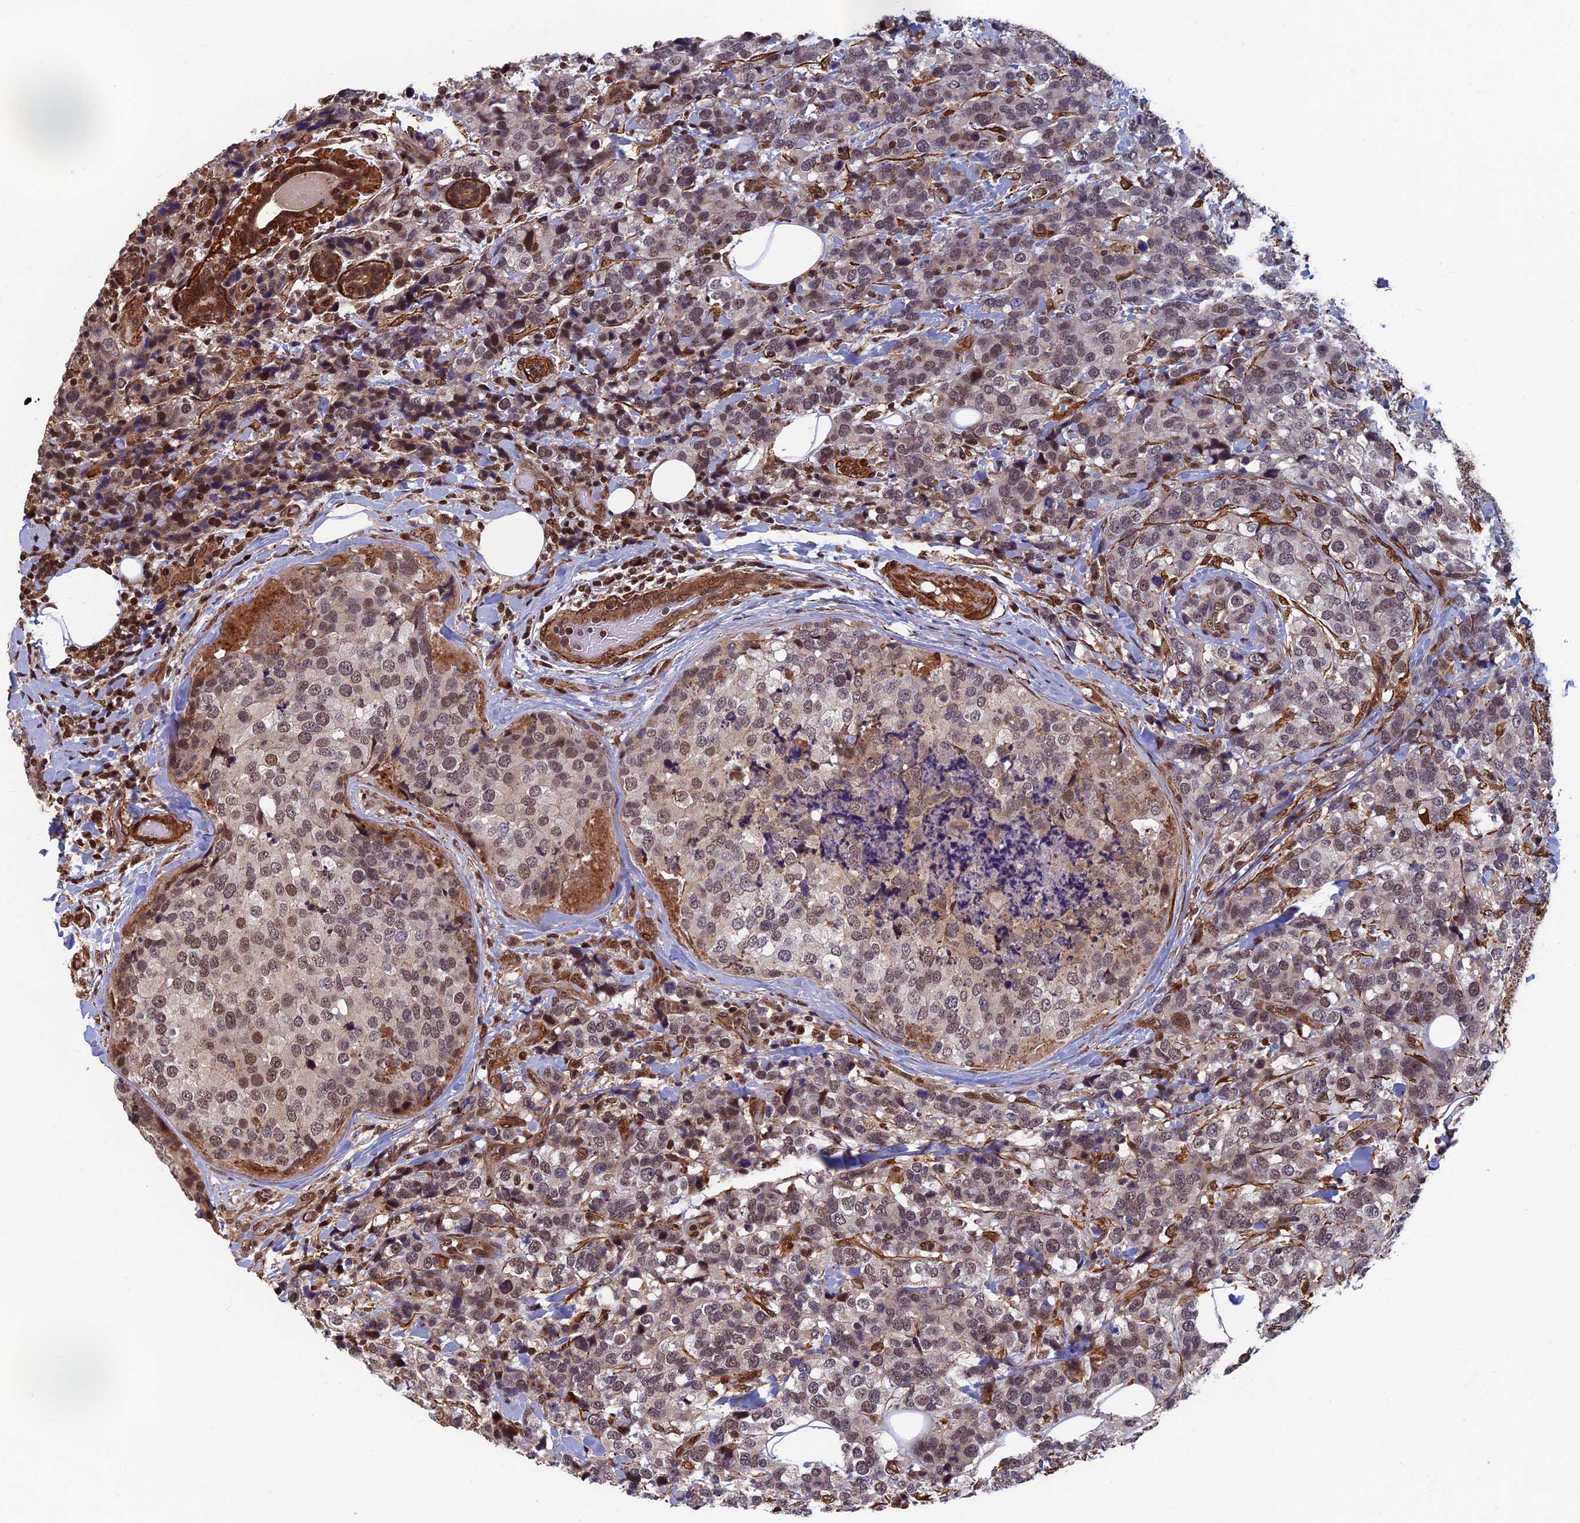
{"staining": {"intensity": "weak", "quantity": "25%-75%", "location": "nuclear"}, "tissue": "breast cancer", "cell_type": "Tumor cells", "image_type": "cancer", "snomed": [{"axis": "morphology", "description": "Lobular carcinoma"}, {"axis": "topography", "description": "Breast"}], "caption": "This is an image of immunohistochemistry (IHC) staining of lobular carcinoma (breast), which shows weak expression in the nuclear of tumor cells.", "gene": "CTDP1", "patient": {"sex": "female", "age": 59}}